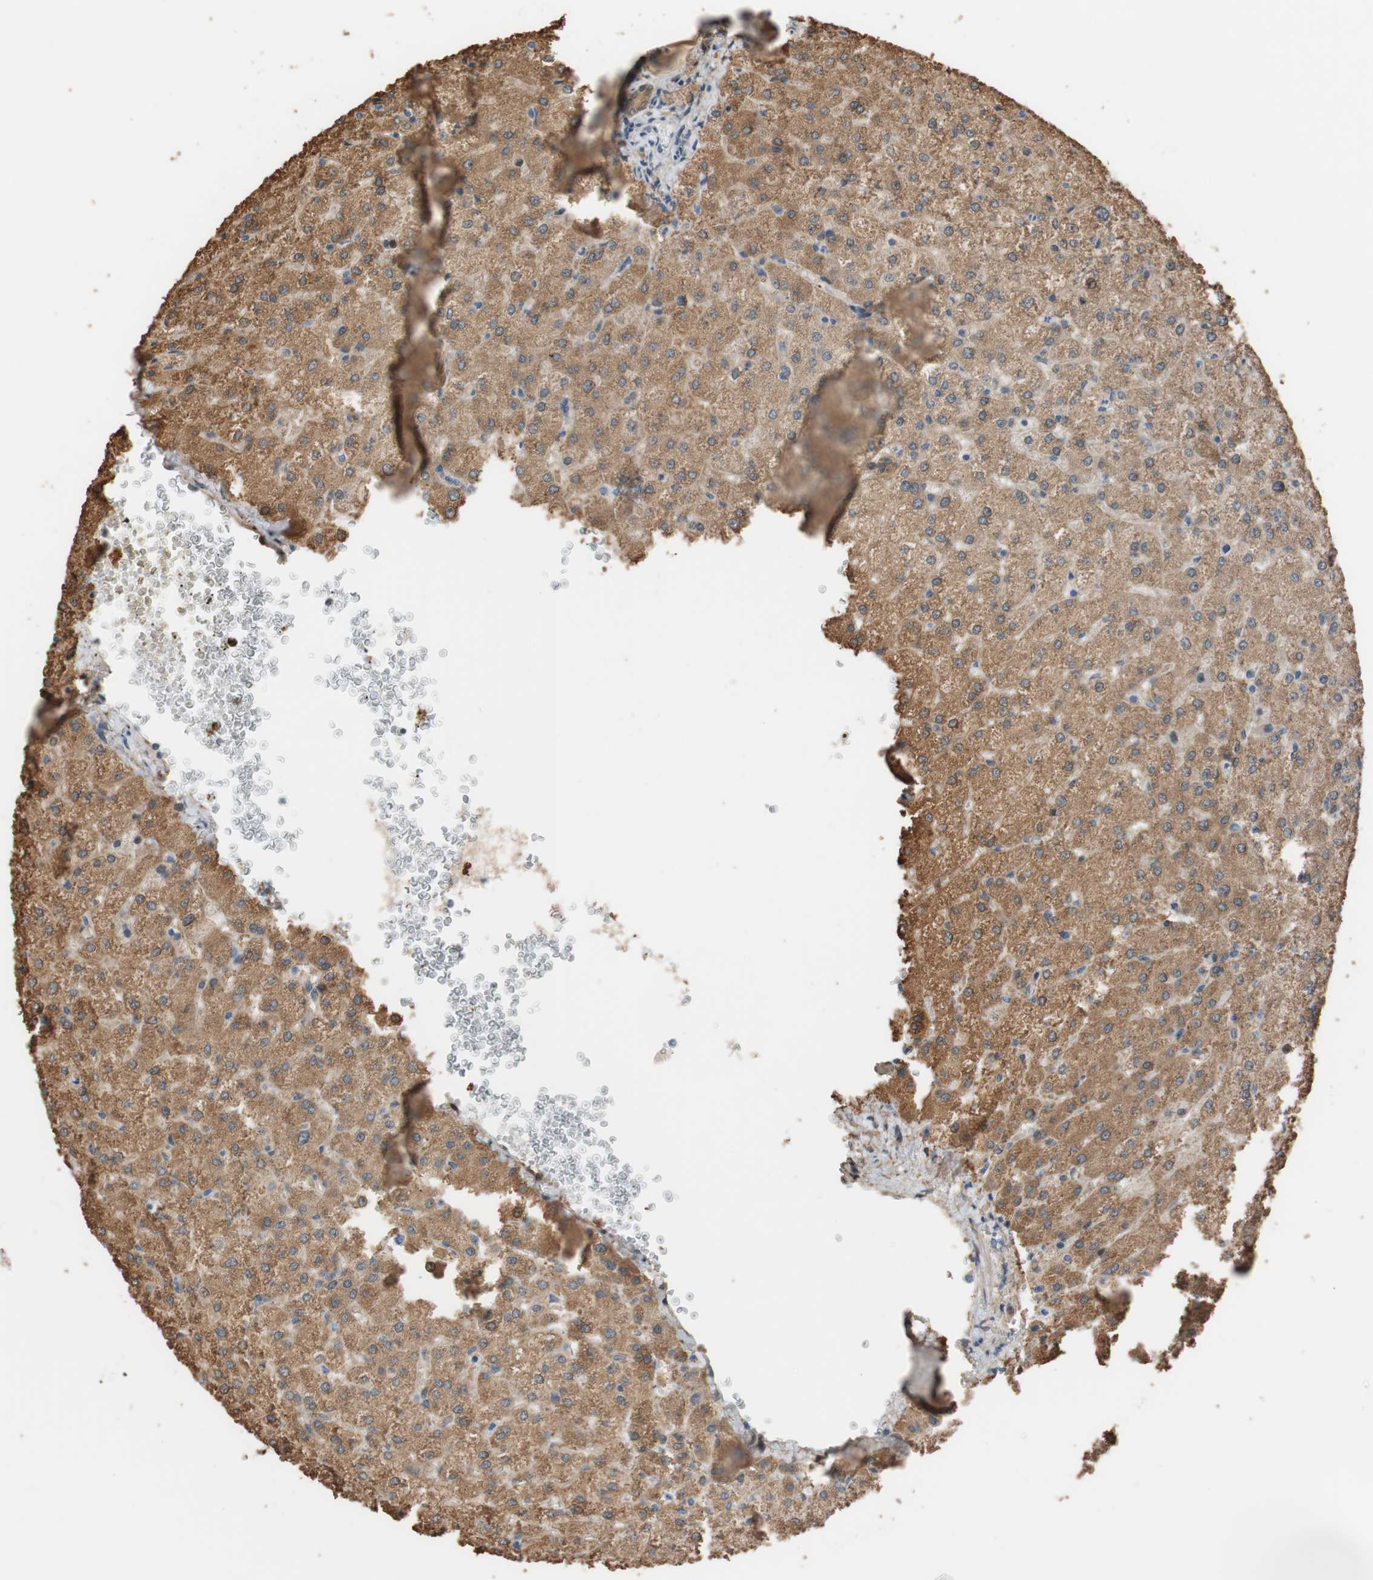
{"staining": {"intensity": "moderate", "quantity": ">75%", "location": "cytoplasmic/membranous"}, "tissue": "liver", "cell_type": "Cholangiocytes", "image_type": "normal", "snomed": [{"axis": "morphology", "description": "Normal tissue, NOS"}, {"axis": "topography", "description": "Liver"}], "caption": "Protein analysis of unremarkable liver reveals moderate cytoplasmic/membranous positivity in approximately >75% of cholangiocytes.", "gene": "ALDH1A2", "patient": {"sex": "female", "age": 32}}